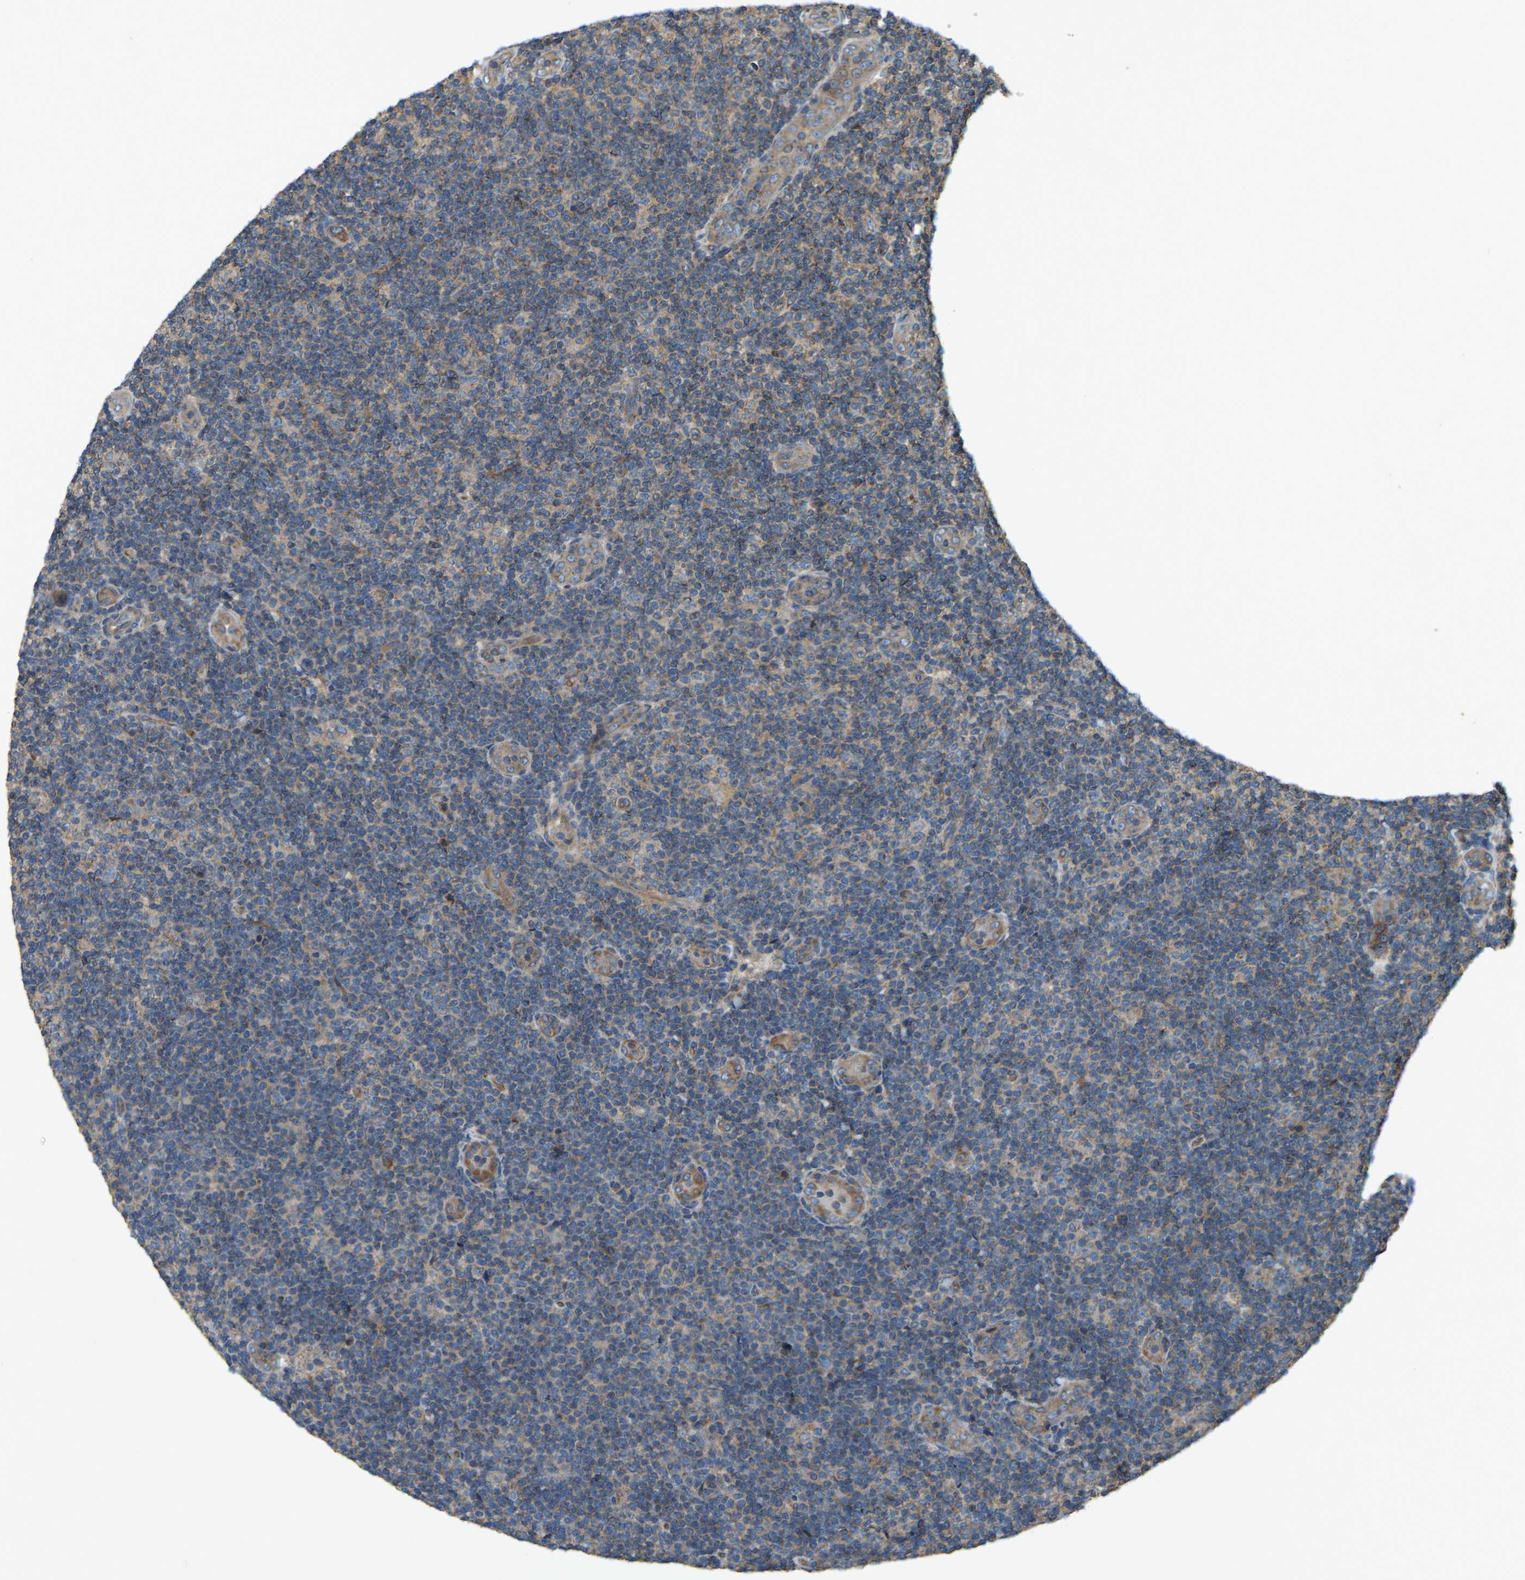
{"staining": {"intensity": "moderate", "quantity": ">75%", "location": "cytoplasmic/membranous"}, "tissue": "lymphoma", "cell_type": "Tumor cells", "image_type": "cancer", "snomed": [{"axis": "morphology", "description": "Malignant lymphoma, non-Hodgkin's type, Low grade"}, {"axis": "topography", "description": "Lymph node"}], "caption": "Immunohistochemistry (IHC) staining of lymphoma, which exhibits medium levels of moderate cytoplasmic/membranous staining in about >75% of tumor cells indicating moderate cytoplasmic/membranous protein staining. The staining was performed using DAB (3,3'-diaminobenzidine) (brown) for protein detection and nuclei were counterstained in hematoxylin (blue).", "gene": "SAMD9L", "patient": {"sex": "male", "age": 83}}